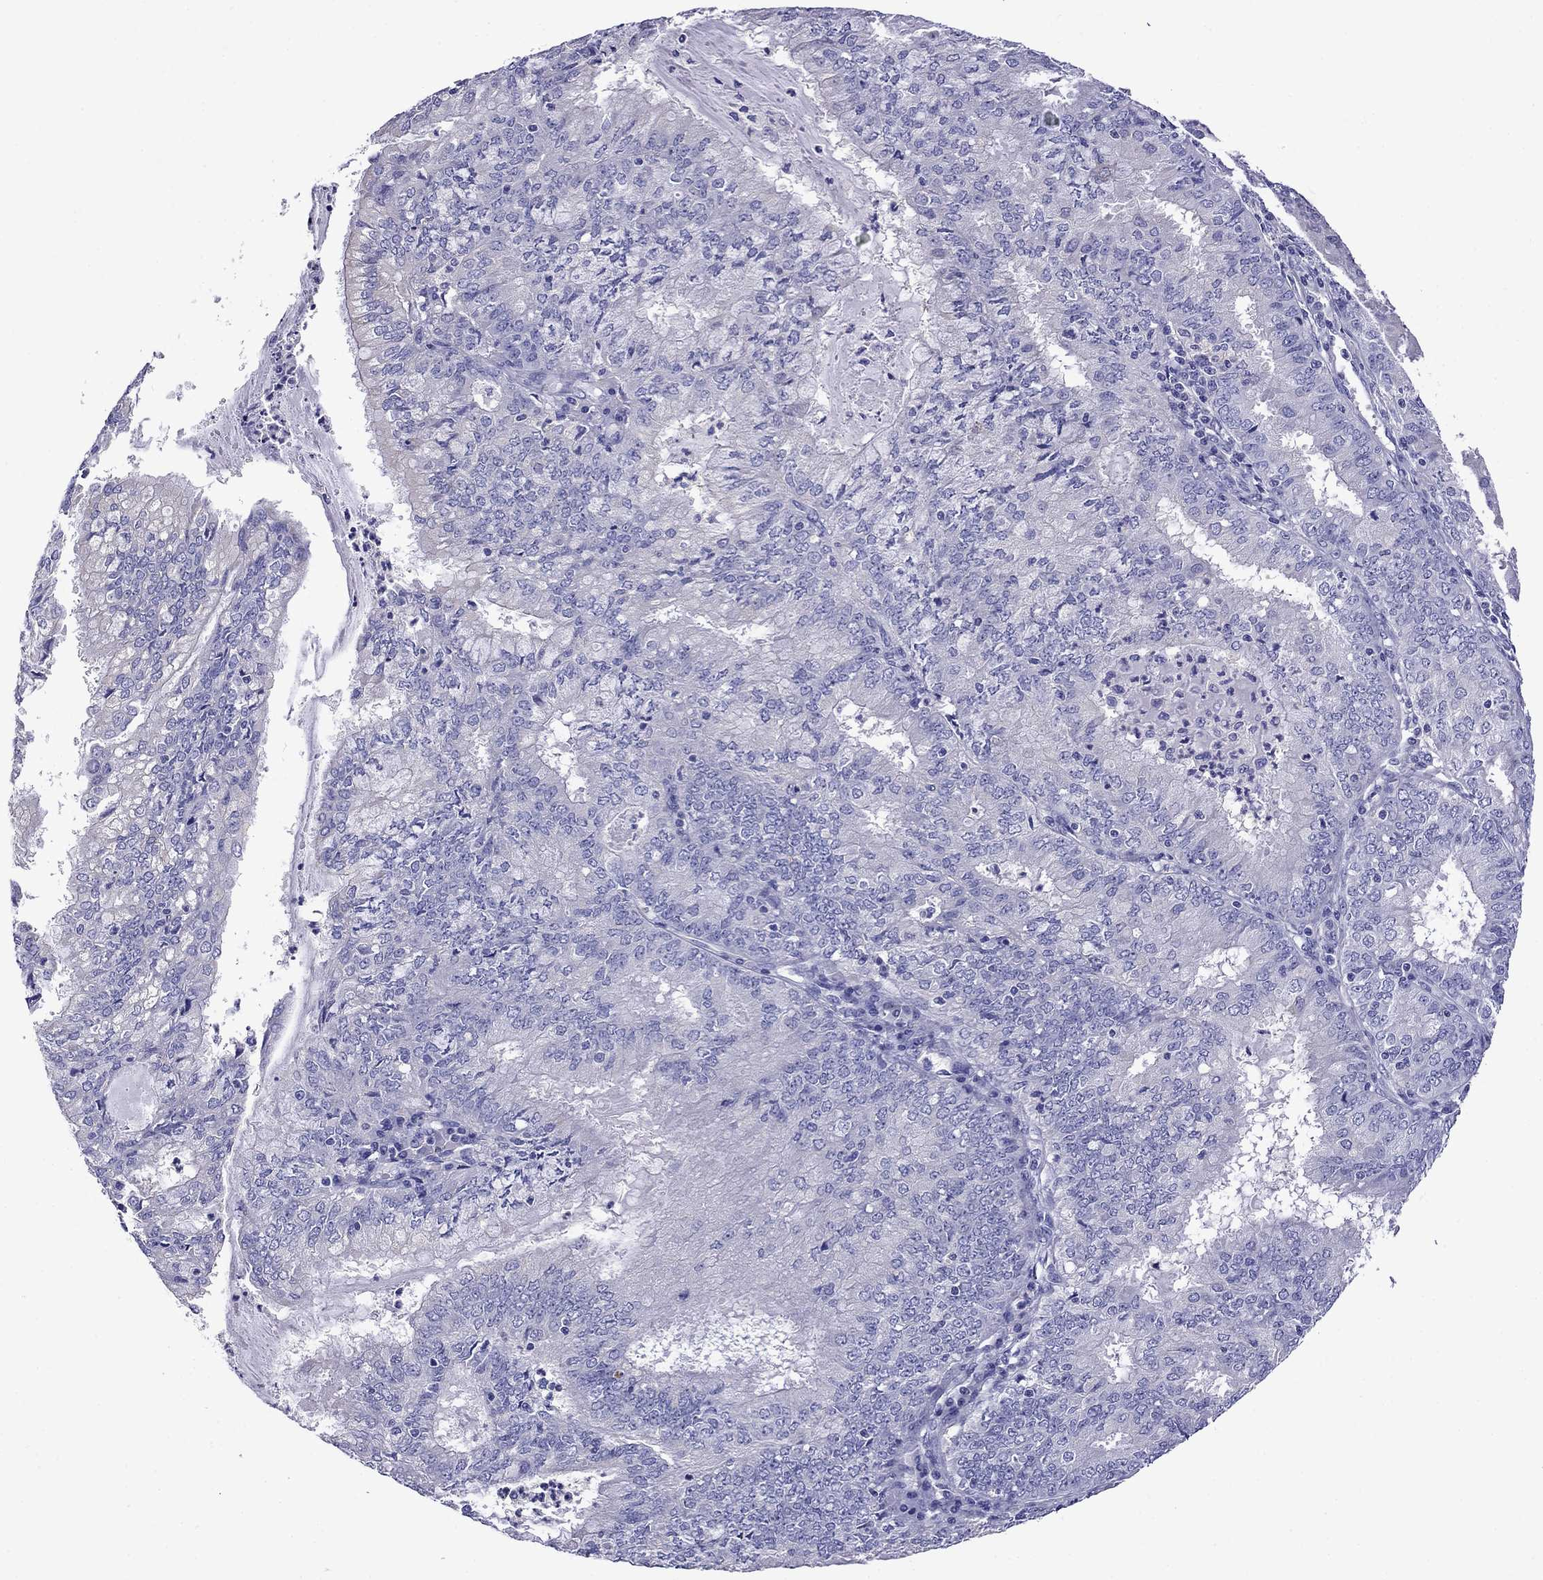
{"staining": {"intensity": "negative", "quantity": "none", "location": "none"}, "tissue": "endometrial cancer", "cell_type": "Tumor cells", "image_type": "cancer", "snomed": [{"axis": "morphology", "description": "Adenocarcinoma, NOS"}, {"axis": "topography", "description": "Endometrium"}], "caption": "Micrograph shows no protein staining in tumor cells of adenocarcinoma (endometrial) tissue.", "gene": "SCG2", "patient": {"sex": "female", "age": 57}}